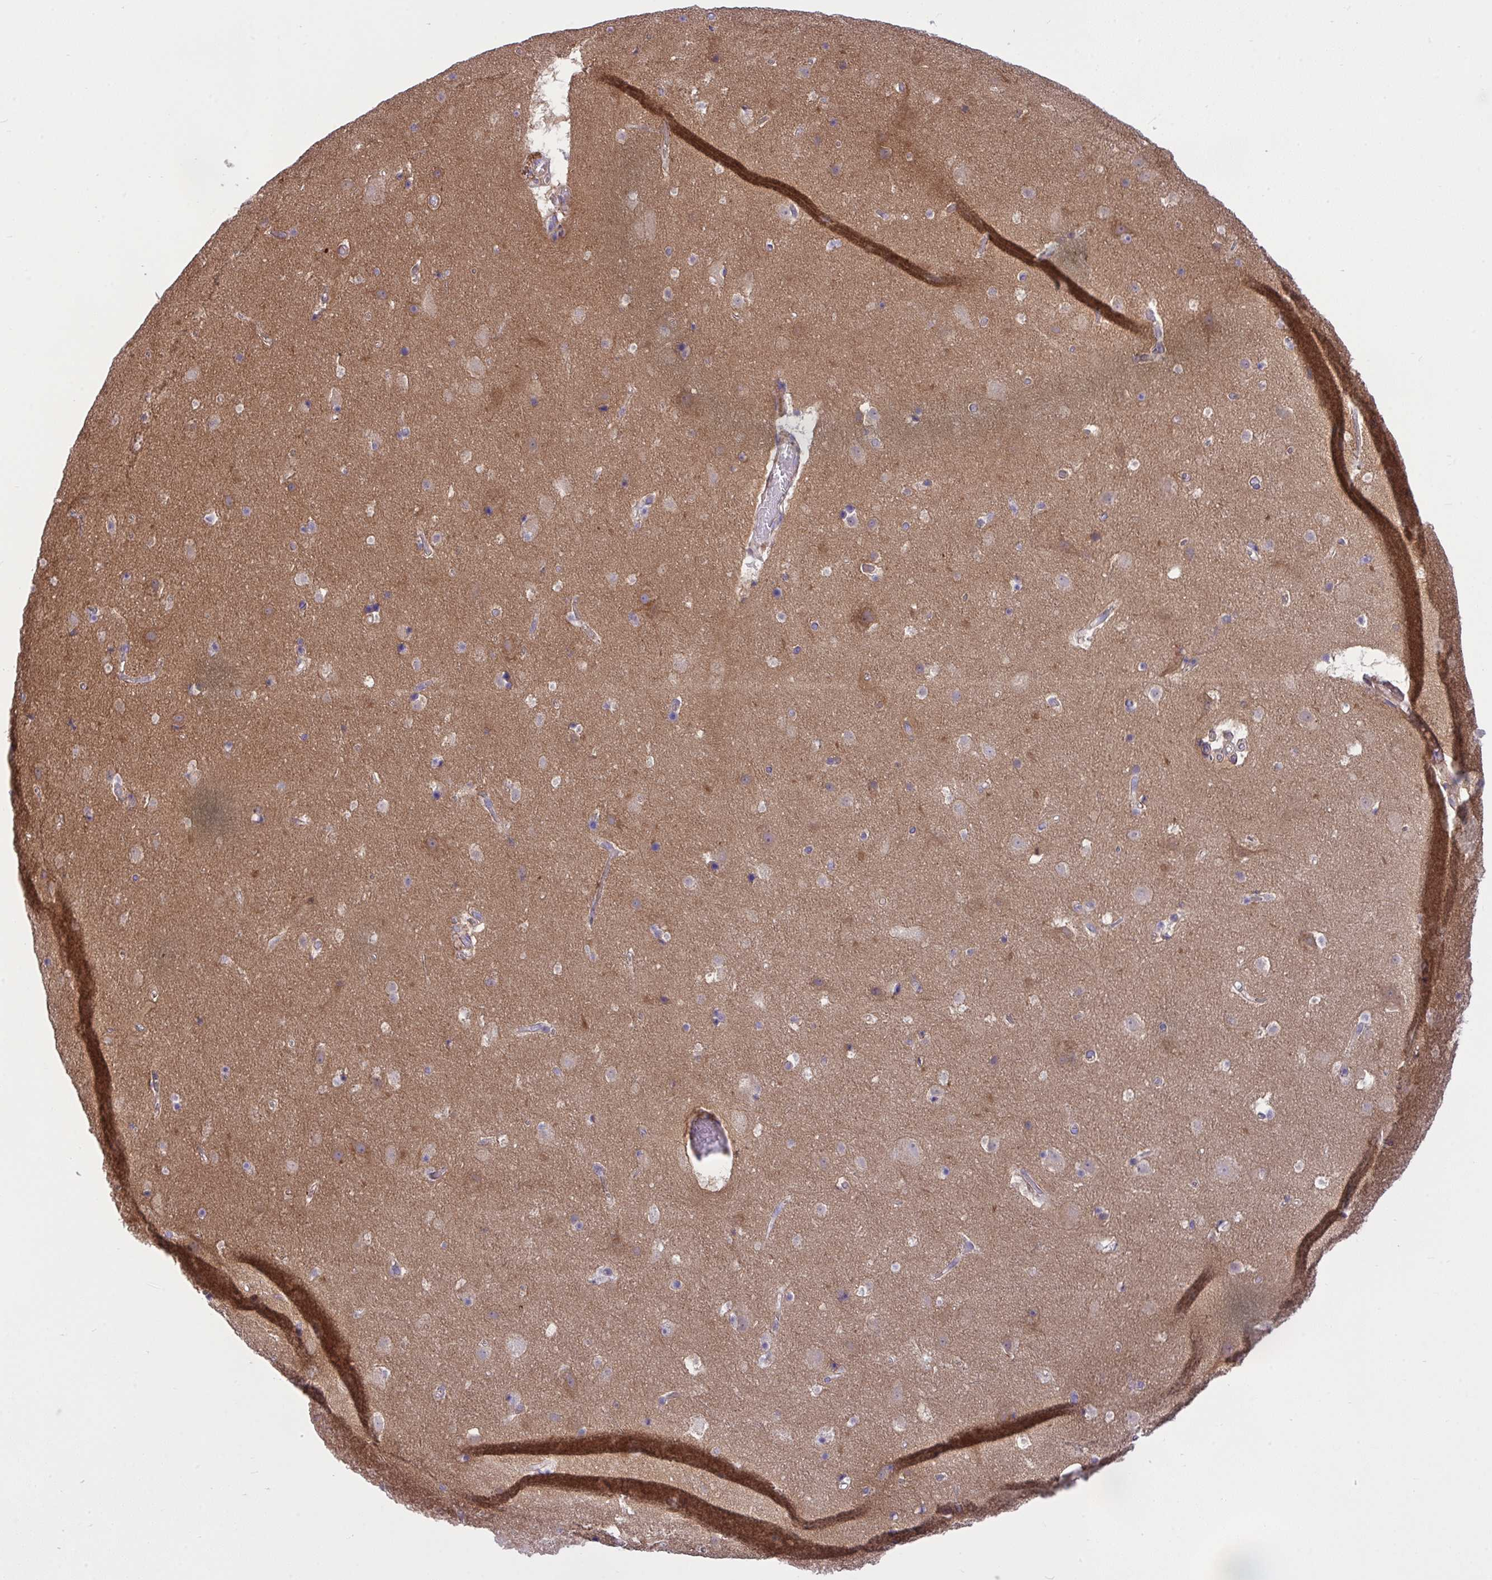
{"staining": {"intensity": "negative", "quantity": "none", "location": "none"}, "tissue": "cerebral cortex", "cell_type": "Endothelial cells", "image_type": "normal", "snomed": [{"axis": "morphology", "description": "Normal tissue, NOS"}, {"axis": "topography", "description": "Cerebral cortex"}], "caption": "The immunohistochemistry image has no significant staining in endothelial cells of cerebral cortex.", "gene": "GRB14", "patient": {"sex": "female", "age": 42}}